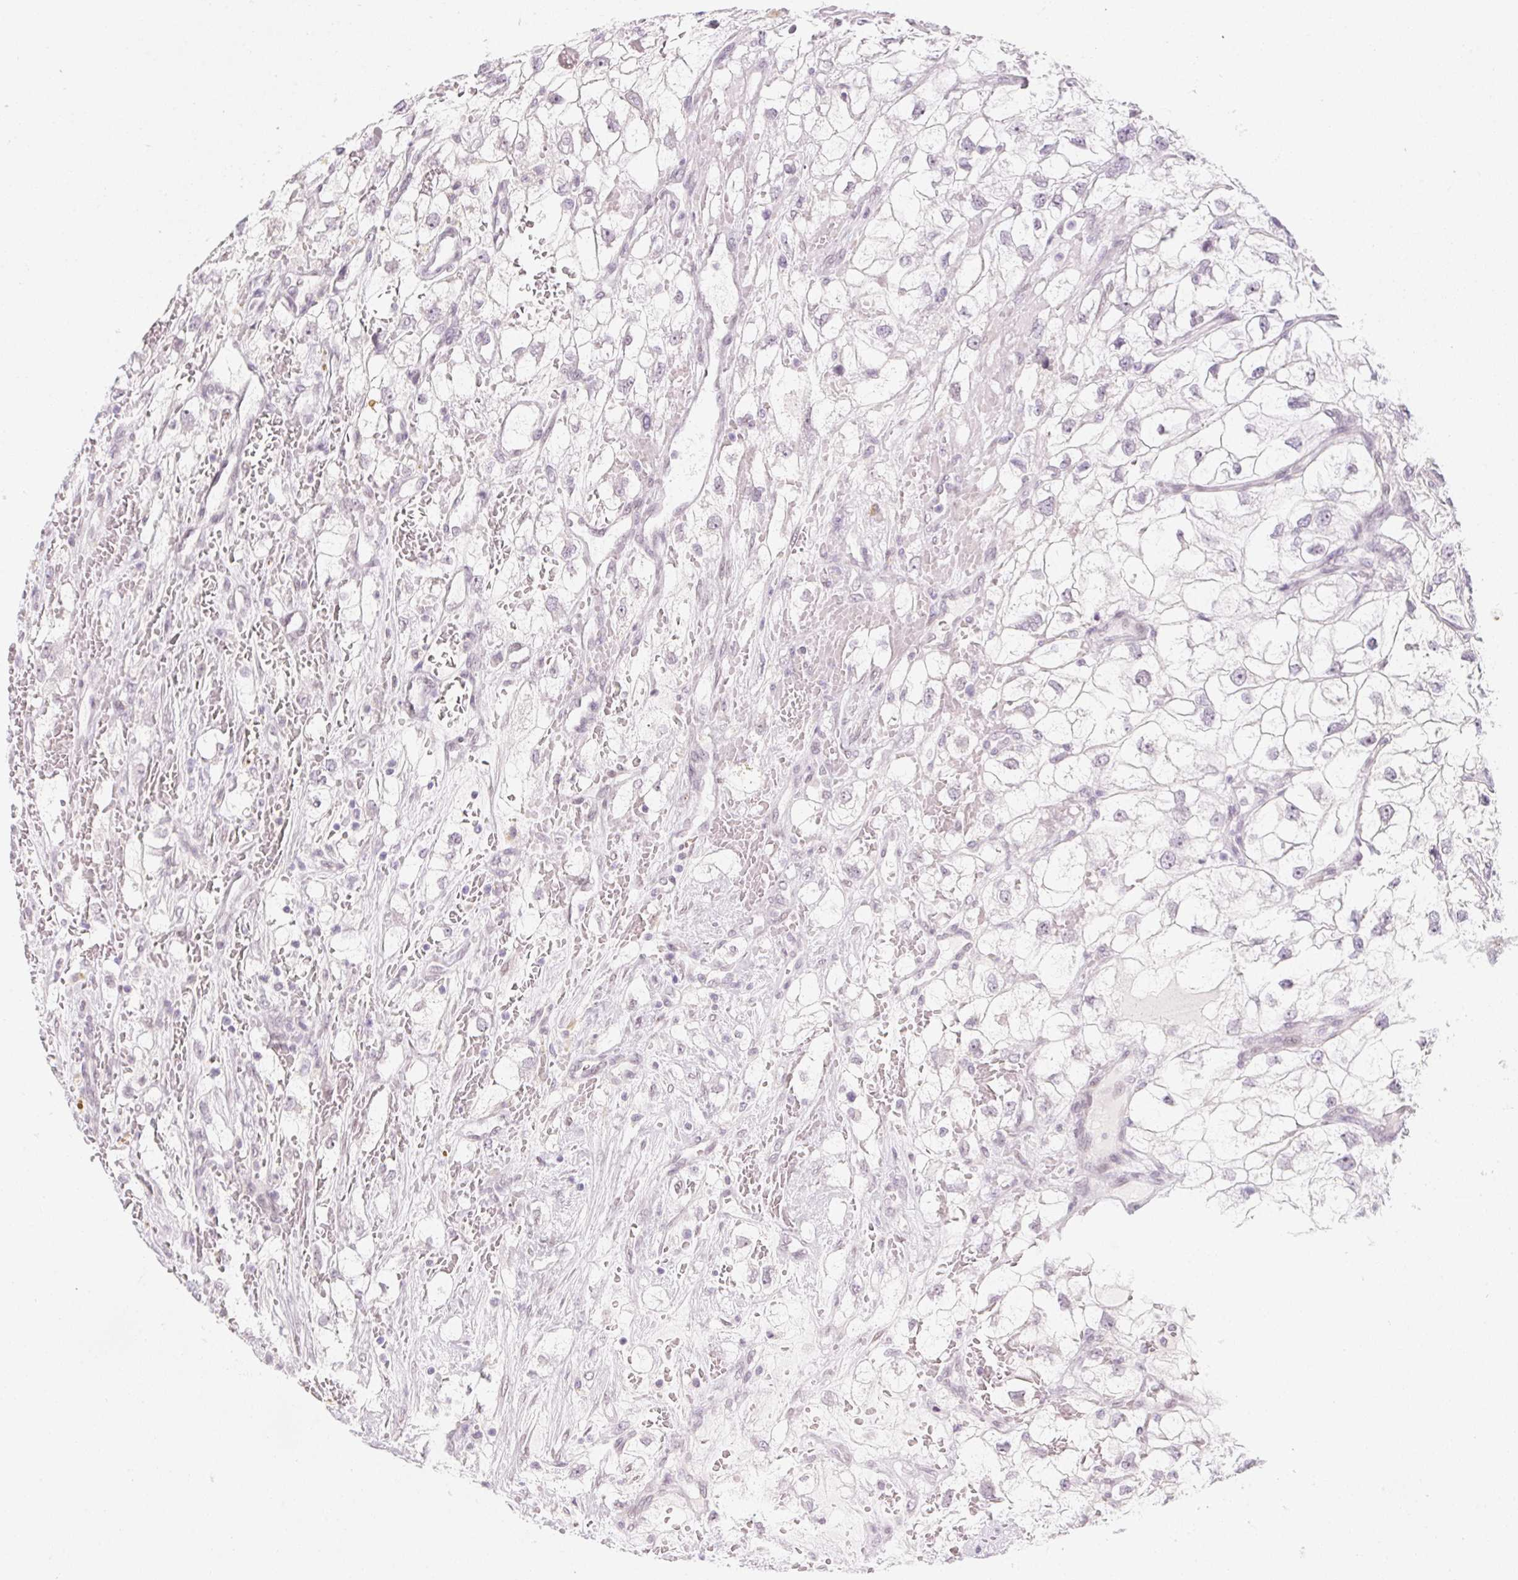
{"staining": {"intensity": "negative", "quantity": "none", "location": "none"}, "tissue": "renal cancer", "cell_type": "Tumor cells", "image_type": "cancer", "snomed": [{"axis": "morphology", "description": "Adenocarcinoma, NOS"}, {"axis": "topography", "description": "Kidney"}], "caption": "Adenocarcinoma (renal) was stained to show a protein in brown. There is no significant staining in tumor cells. (DAB (3,3'-diaminobenzidine) immunohistochemistry visualized using brightfield microscopy, high magnification).", "gene": "KCNQ2", "patient": {"sex": "male", "age": 59}}